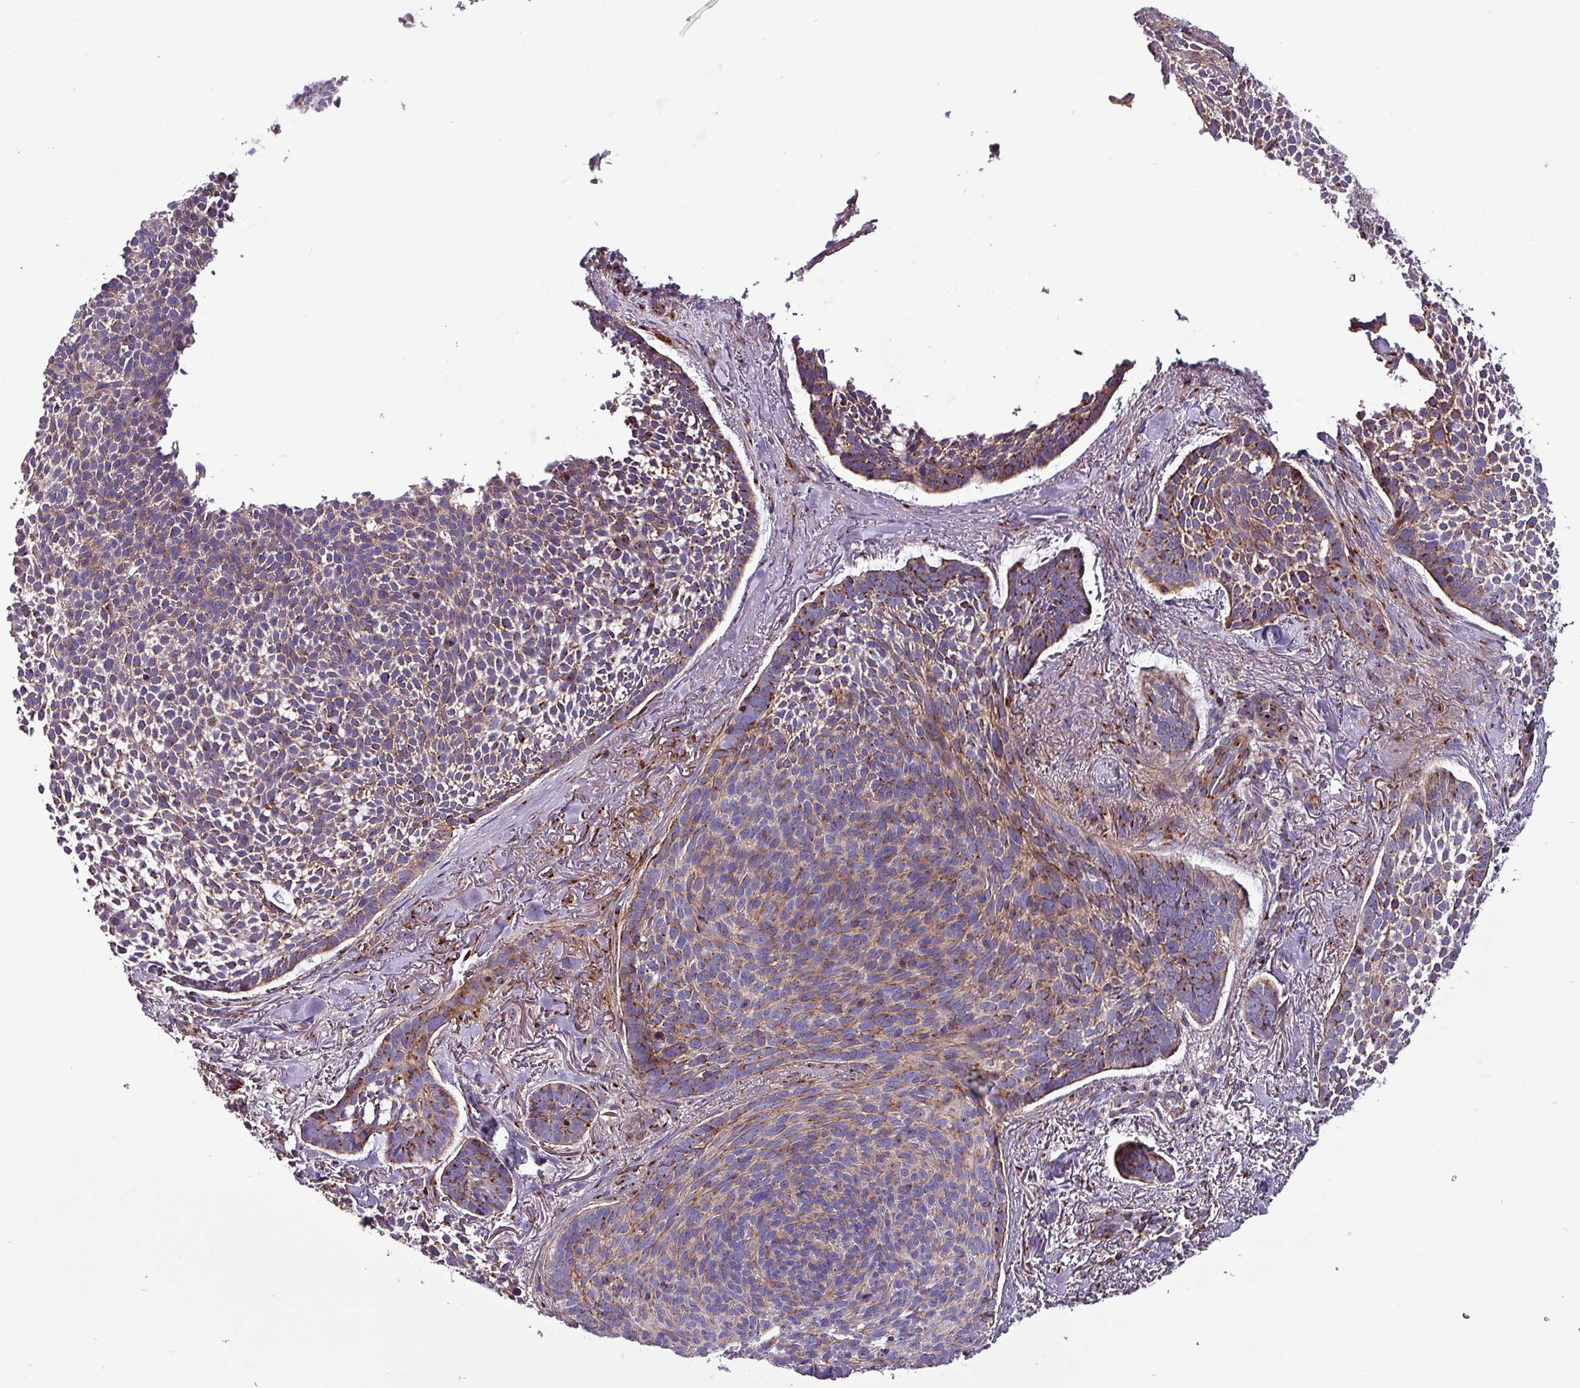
{"staining": {"intensity": "moderate", "quantity": ">75%", "location": "cytoplasmic/membranous"}, "tissue": "skin cancer", "cell_type": "Tumor cells", "image_type": "cancer", "snomed": [{"axis": "morphology", "description": "Basal cell carcinoma"}, {"axis": "topography", "description": "Skin"}], "caption": "Immunohistochemistry of human skin cancer (basal cell carcinoma) demonstrates medium levels of moderate cytoplasmic/membranous staining in about >75% of tumor cells. Immunohistochemistry stains the protein in brown and the nuclei are stained blue.", "gene": "VAMP4", "patient": {"sex": "male", "age": 70}}